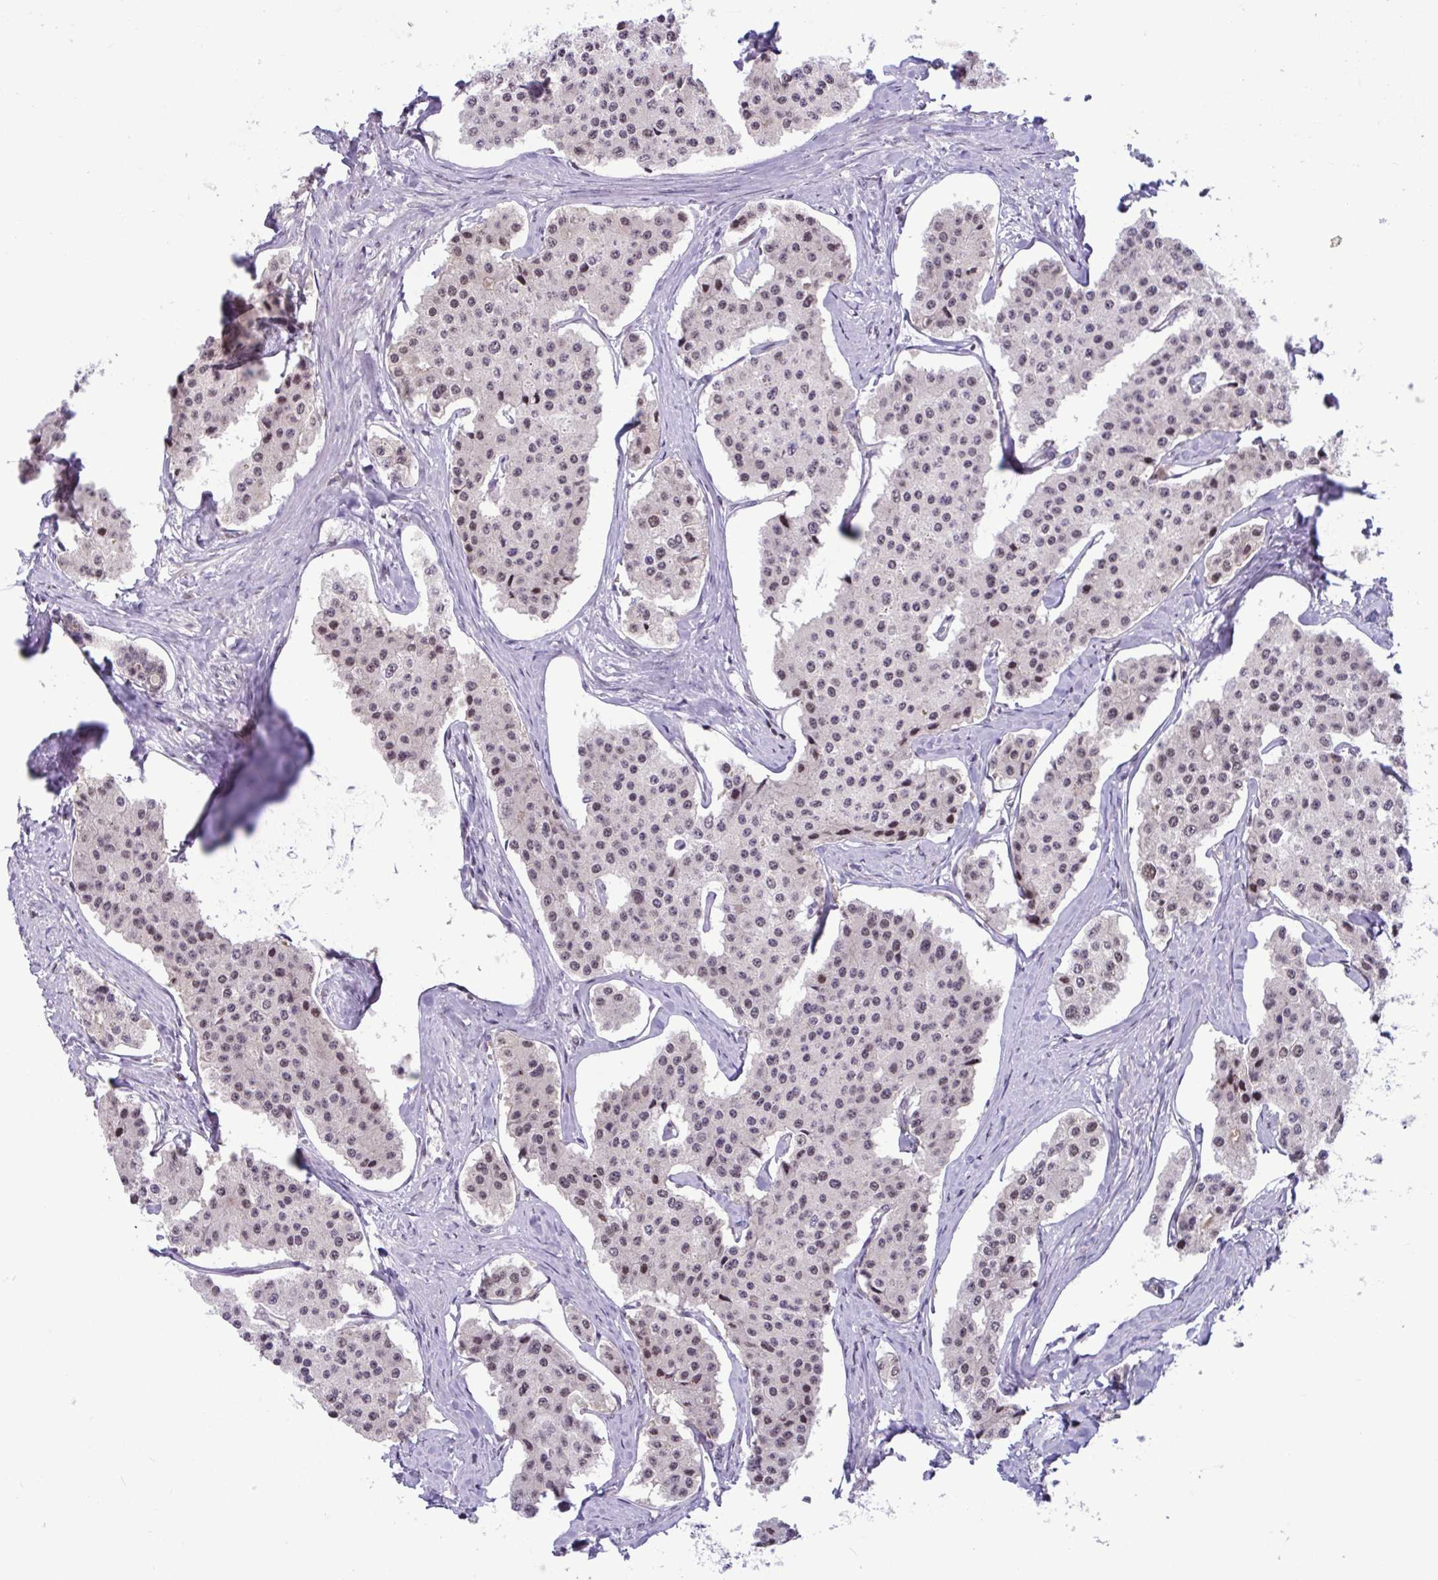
{"staining": {"intensity": "weak", "quantity": "25%-75%", "location": "nuclear"}, "tissue": "carcinoid", "cell_type": "Tumor cells", "image_type": "cancer", "snomed": [{"axis": "morphology", "description": "Carcinoid, malignant, NOS"}, {"axis": "topography", "description": "Small intestine"}], "caption": "Weak nuclear positivity for a protein is identified in about 25%-75% of tumor cells of carcinoid using immunohistochemistry.", "gene": "TTC7B", "patient": {"sex": "female", "age": 65}}